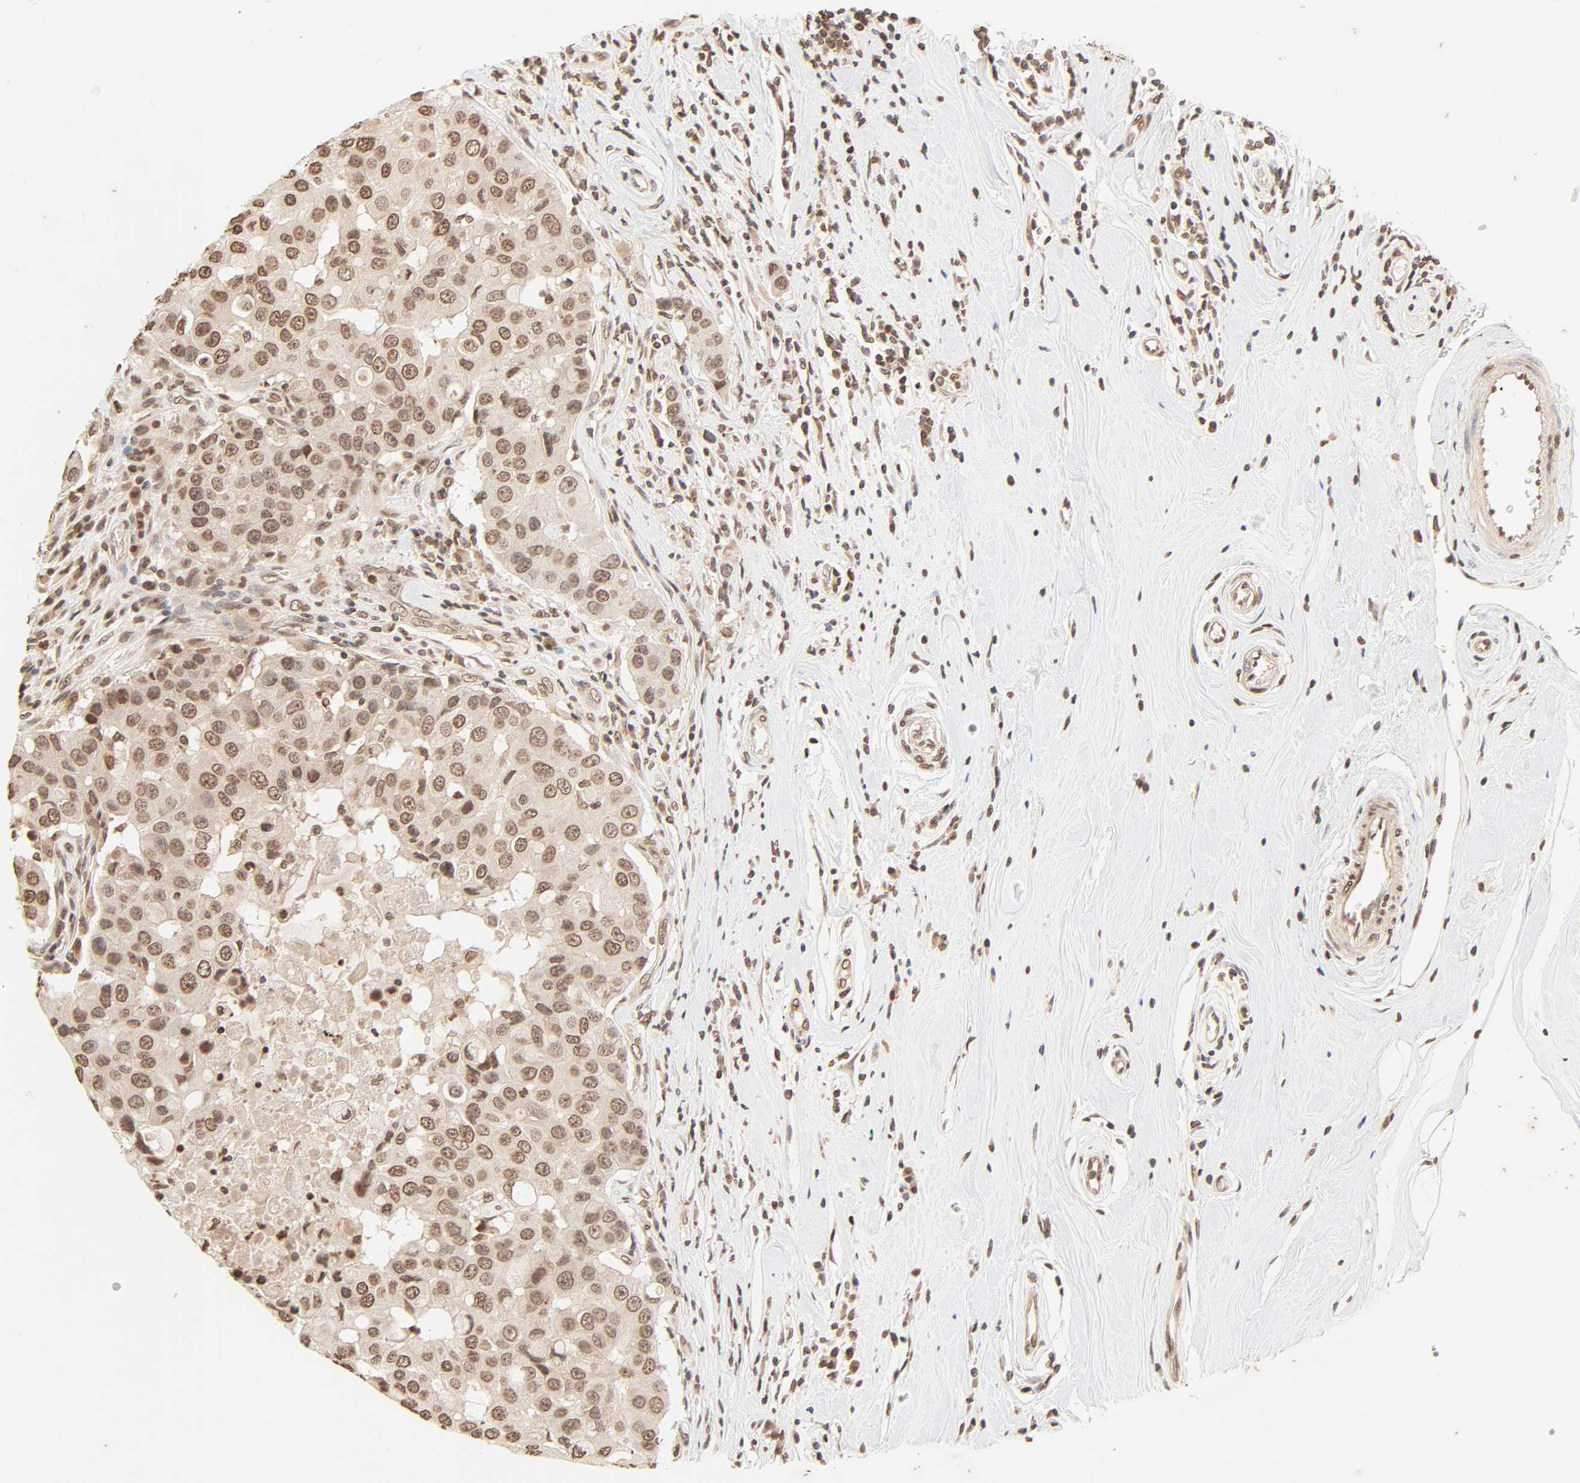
{"staining": {"intensity": "moderate", "quantity": ">75%", "location": "cytoplasmic/membranous,nuclear"}, "tissue": "breast cancer", "cell_type": "Tumor cells", "image_type": "cancer", "snomed": [{"axis": "morphology", "description": "Duct carcinoma"}, {"axis": "topography", "description": "Breast"}], "caption": "Immunohistochemical staining of intraductal carcinoma (breast) demonstrates medium levels of moderate cytoplasmic/membranous and nuclear staining in approximately >75% of tumor cells. Nuclei are stained in blue.", "gene": "TBL1X", "patient": {"sex": "female", "age": 27}}